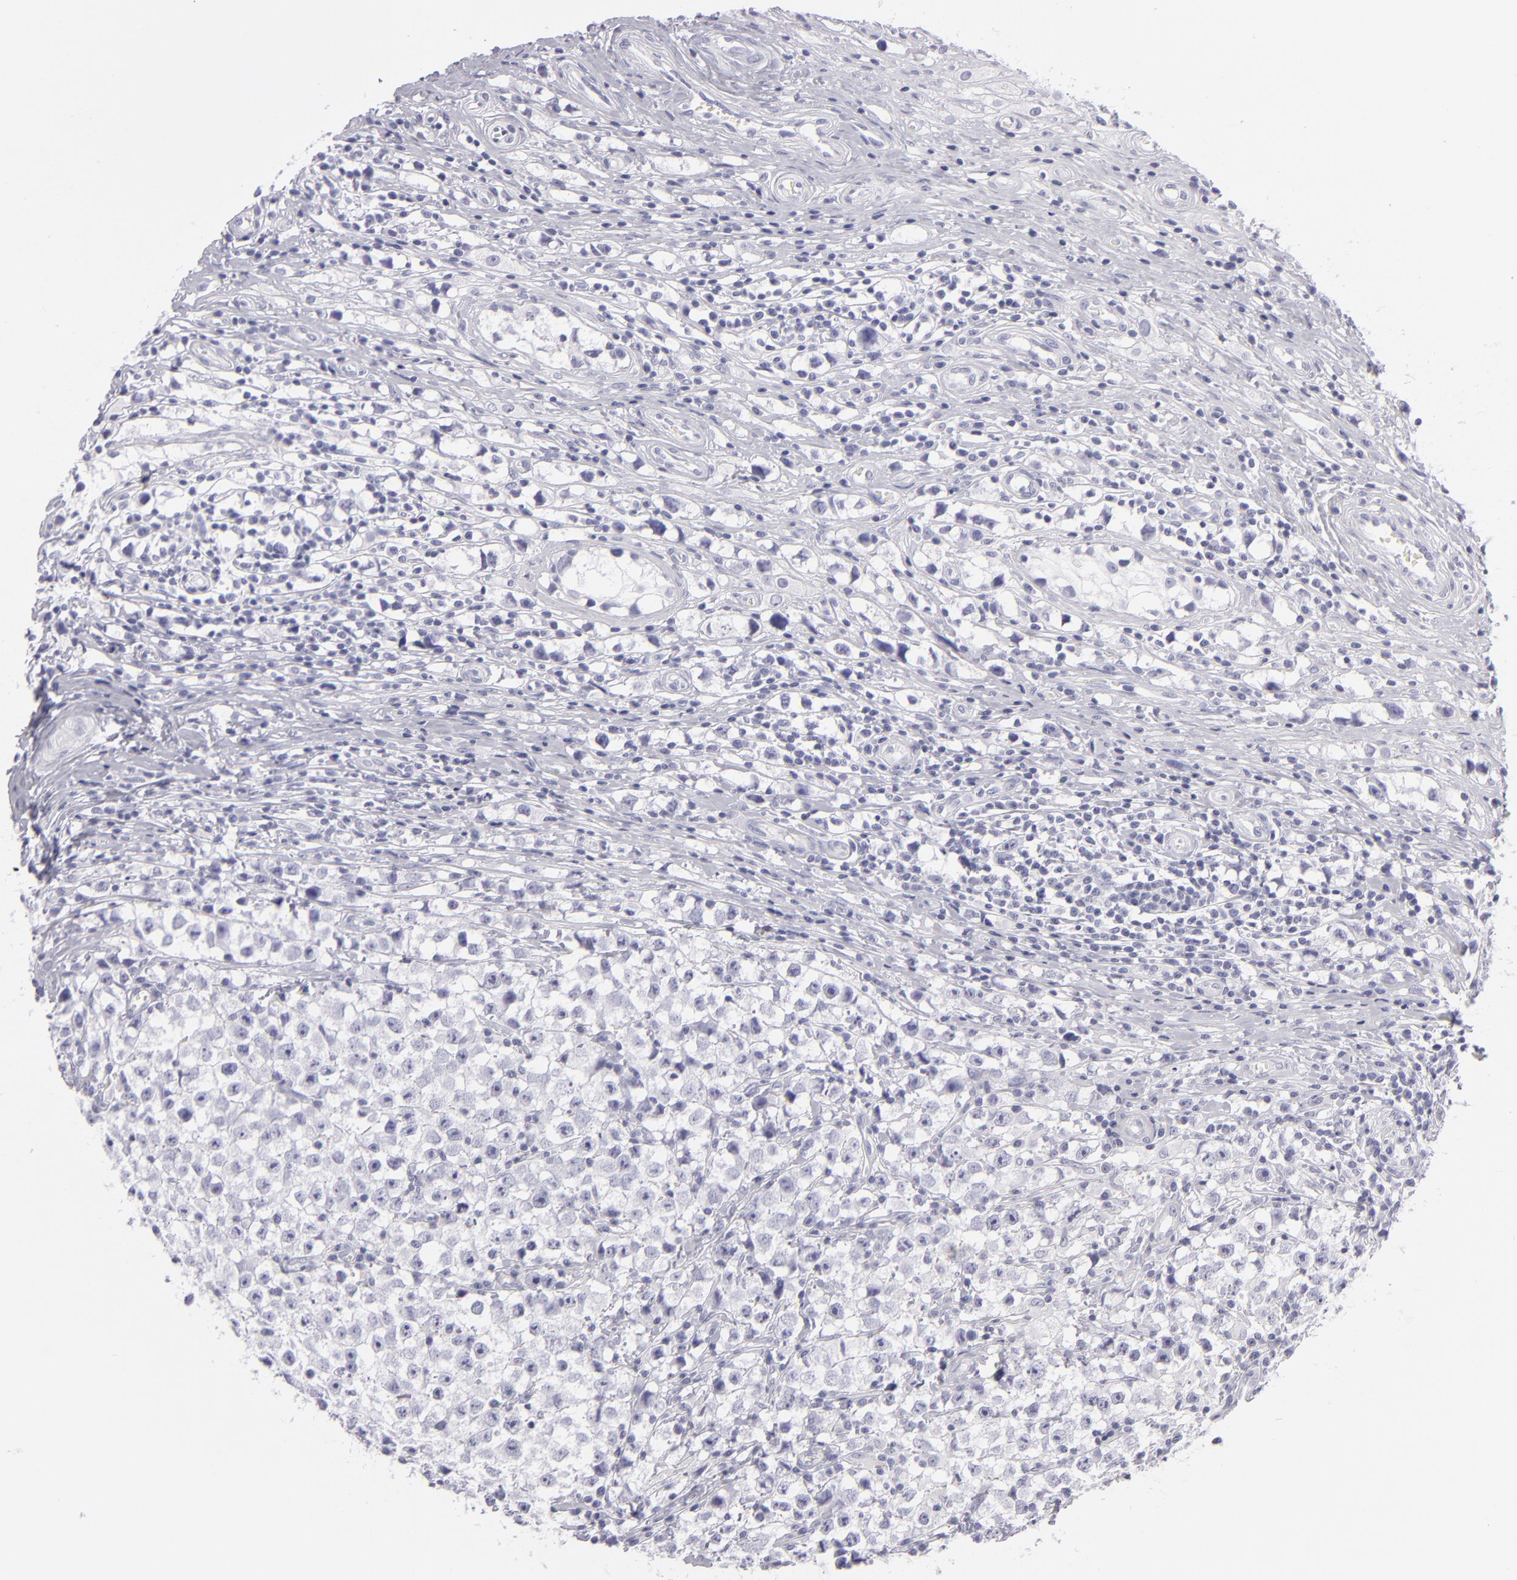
{"staining": {"intensity": "negative", "quantity": "none", "location": "none"}, "tissue": "testis cancer", "cell_type": "Tumor cells", "image_type": "cancer", "snomed": [{"axis": "morphology", "description": "Seminoma, NOS"}, {"axis": "topography", "description": "Testis"}], "caption": "This is a photomicrograph of immunohistochemistry (IHC) staining of testis cancer (seminoma), which shows no expression in tumor cells.", "gene": "VIL1", "patient": {"sex": "male", "age": 35}}